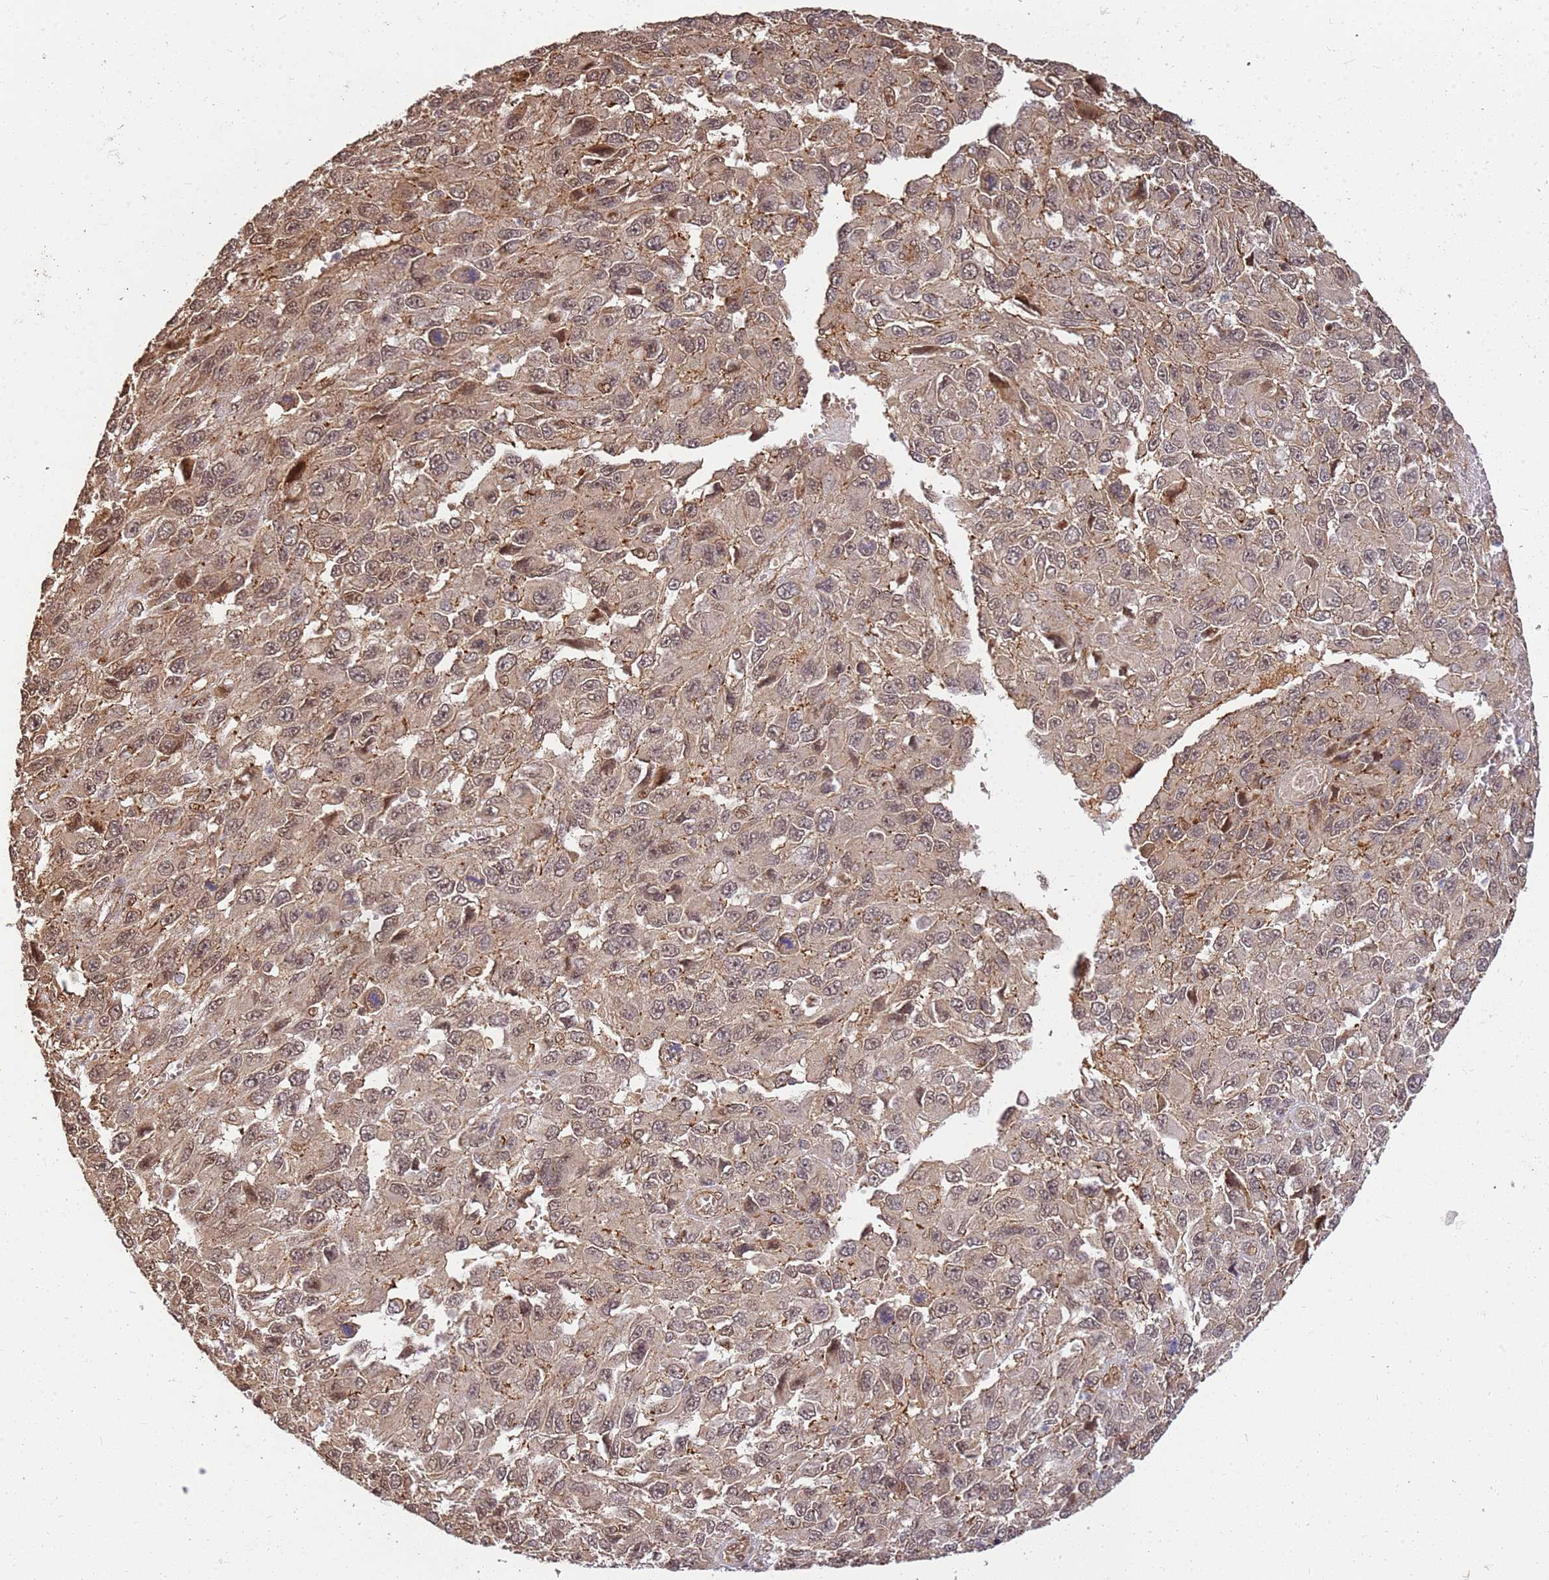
{"staining": {"intensity": "moderate", "quantity": "25%-75%", "location": "nuclear"}, "tissue": "melanoma", "cell_type": "Tumor cells", "image_type": "cancer", "snomed": [{"axis": "morphology", "description": "Normal tissue, NOS"}, {"axis": "morphology", "description": "Malignant melanoma, NOS"}, {"axis": "topography", "description": "Skin"}], "caption": "Melanoma stained with a brown dye shows moderate nuclear positive expression in about 25%-75% of tumor cells.", "gene": "ST18", "patient": {"sex": "female", "age": 96}}